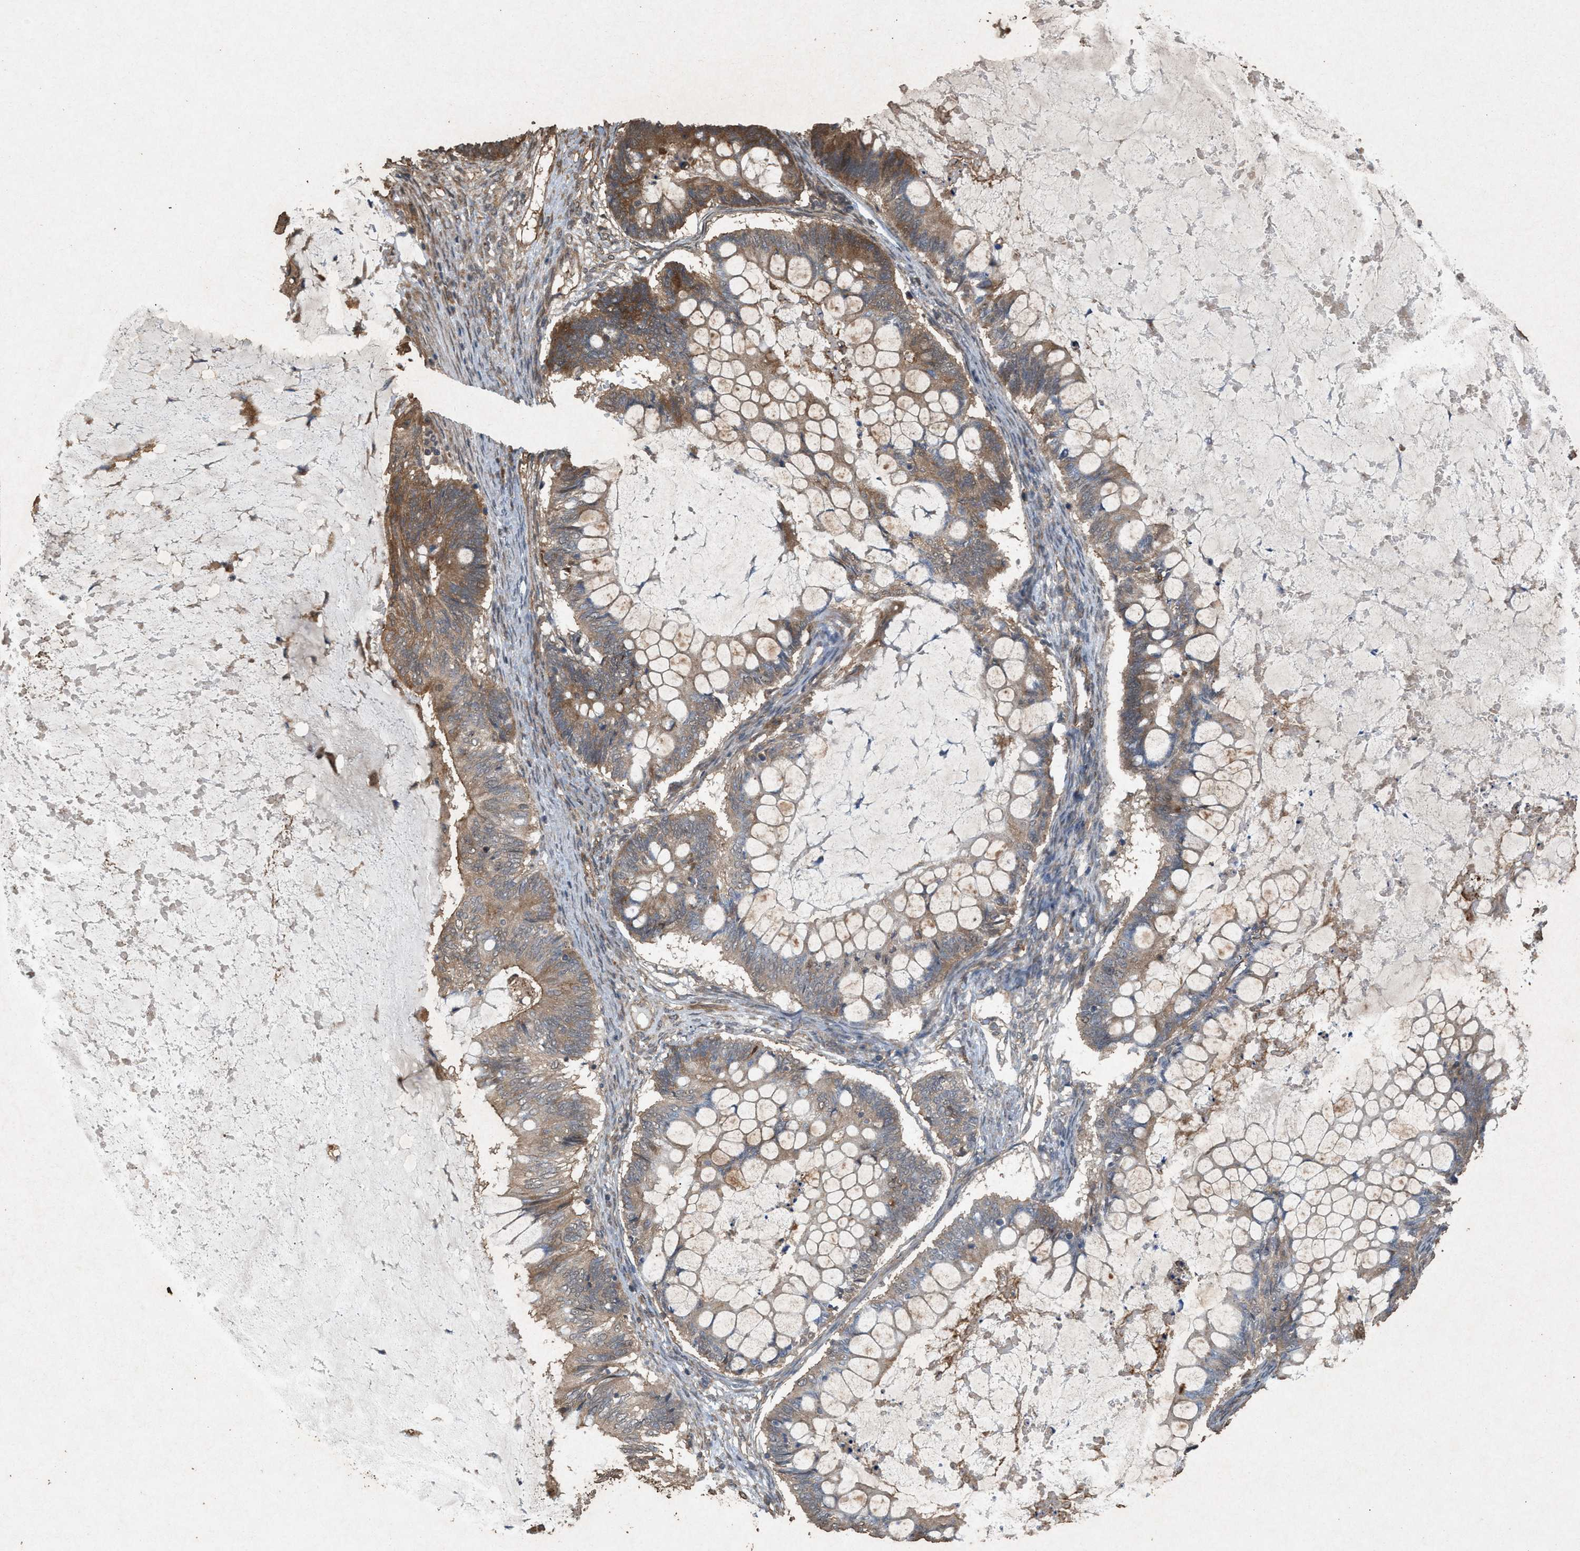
{"staining": {"intensity": "moderate", "quantity": ">75%", "location": "cytoplasmic/membranous"}, "tissue": "ovarian cancer", "cell_type": "Tumor cells", "image_type": "cancer", "snomed": [{"axis": "morphology", "description": "Cystadenocarcinoma, mucinous, NOS"}, {"axis": "topography", "description": "Ovary"}], "caption": "IHC staining of mucinous cystadenocarcinoma (ovarian), which displays medium levels of moderate cytoplasmic/membranous staining in approximately >75% of tumor cells indicating moderate cytoplasmic/membranous protein expression. The staining was performed using DAB (3,3'-diaminobenzidine) (brown) for protein detection and nuclei were counterstained in hematoxylin (blue).", "gene": "DCAF7", "patient": {"sex": "female", "age": 61}}